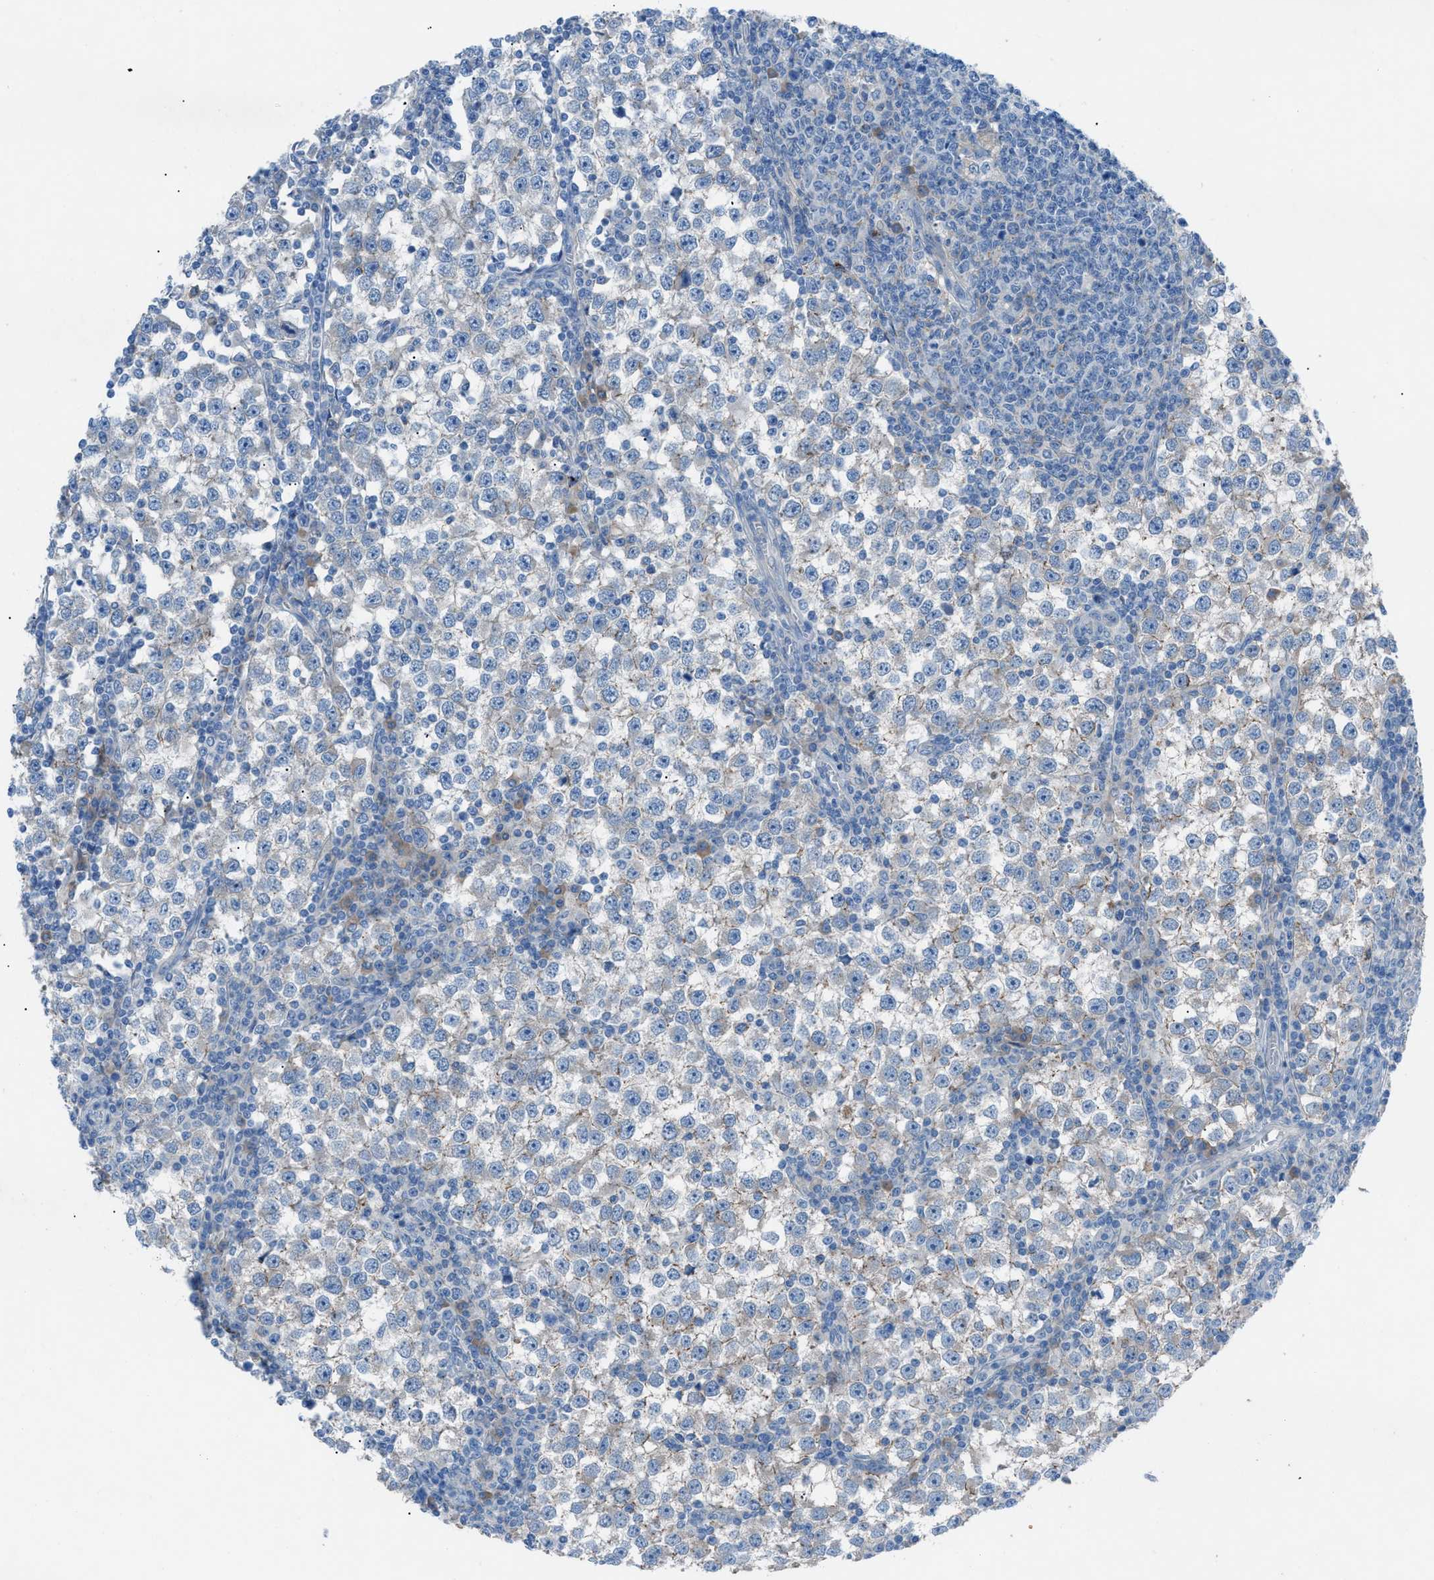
{"staining": {"intensity": "weak", "quantity": "25%-75%", "location": "cytoplasmic/membranous"}, "tissue": "testis cancer", "cell_type": "Tumor cells", "image_type": "cancer", "snomed": [{"axis": "morphology", "description": "Seminoma, NOS"}, {"axis": "topography", "description": "Testis"}], "caption": "A brown stain shows weak cytoplasmic/membranous staining of a protein in testis cancer (seminoma) tumor cells.", "gene": "C5AR2", "patient": {"sex": "male", "age": 65}}